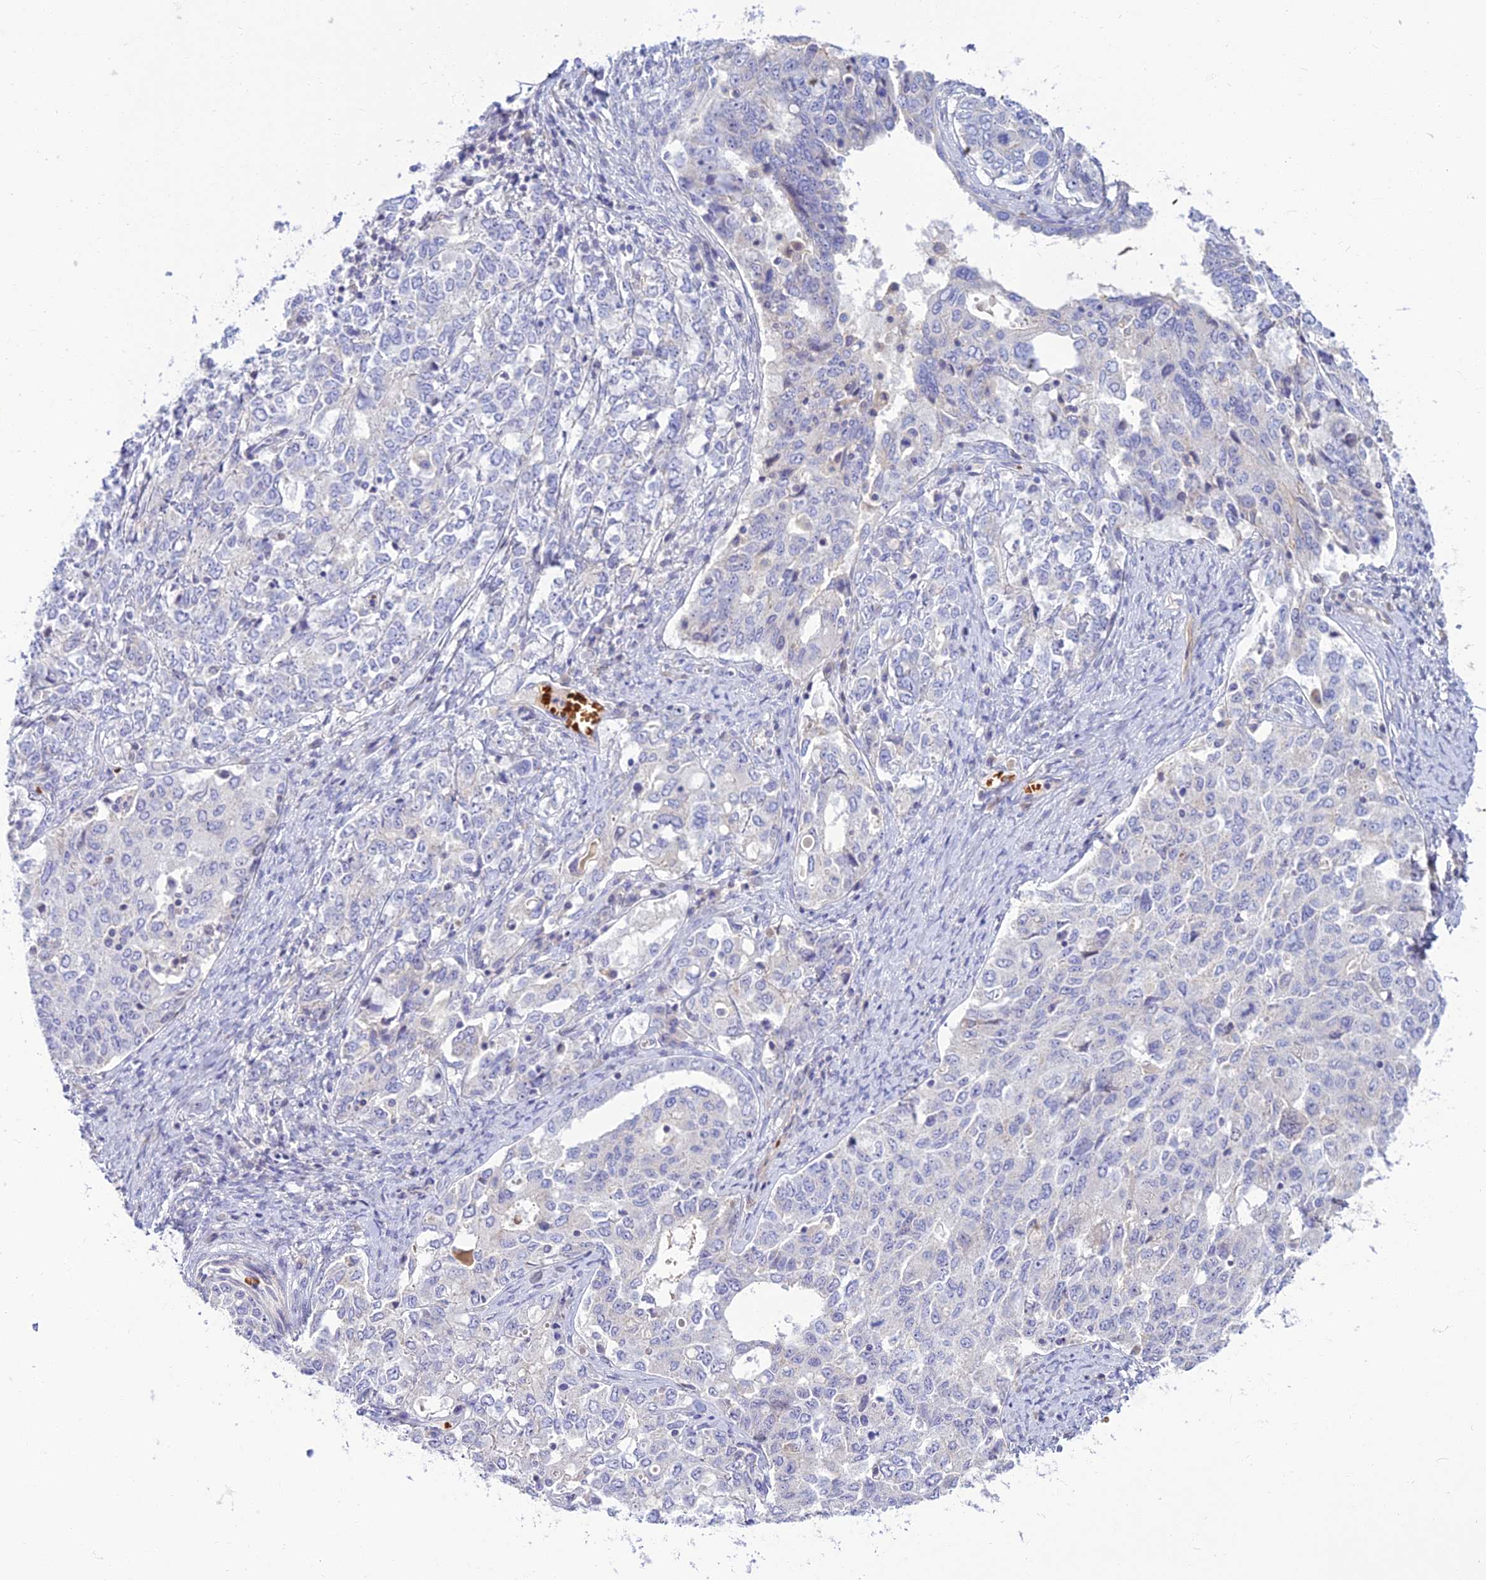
{"staining": {"intensity": "negative", "quantity": "none", "location": "none"}, "tissue": "ovarian cancer", "cell_type": "Tumor cells", "image_type": "cancer", "snomed": [{"axis": "morphology", "description": "Carcinoma, endometroid"}, {"axis": "topography", "description": "Ovary"}], "caption": "Micrograph shows no protein positivity in tumor cells of ovarian cancer tissue. (DAB immunohistochemistry (IHC), high magnification).", "gene": "CLIP4", "patient": {"sex": "female", "age": 62}}